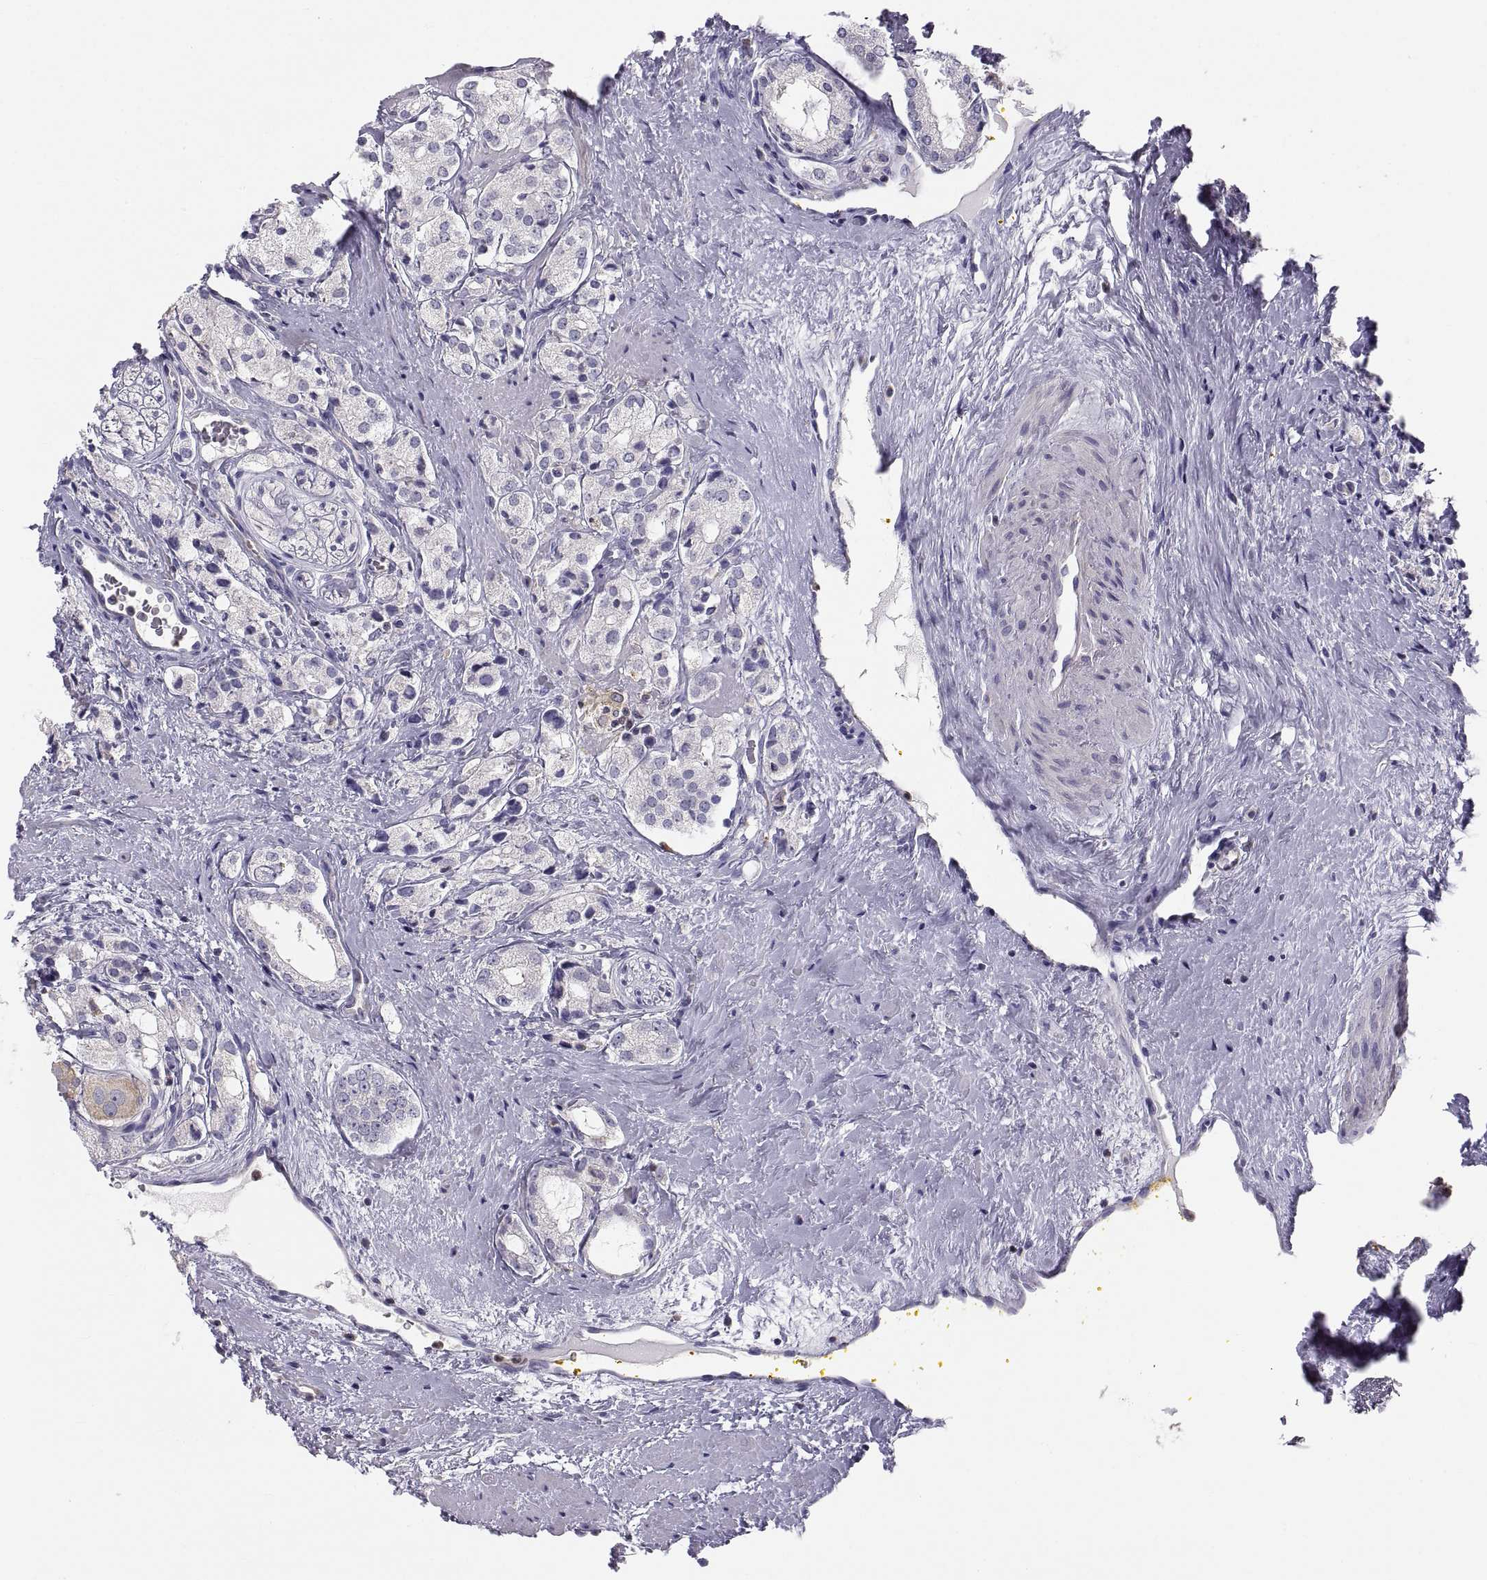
{"staining": {"intensity": "negative", "quantity": "none", "location": "none"}, "tissue": "prostate cancer", "cell_type": "Tumor cells", "image_type": "cancer", "snomed": [{"axis": "morphology", "description": "Adenocarcinoma, NOS"}, {"axis": "topography", "description": "Prostate"}], "caption": "High magnification brightfield microscopy of prostate cancer (adenocarcinoma) stained with DAB (3,3'-diaminobenzidine) (brown) and counterstained with hematoxylin (blue): tumor cells show no significant positivity.", "gene": "ERO1A", "patient": {"sex": "male", "age": 66}}